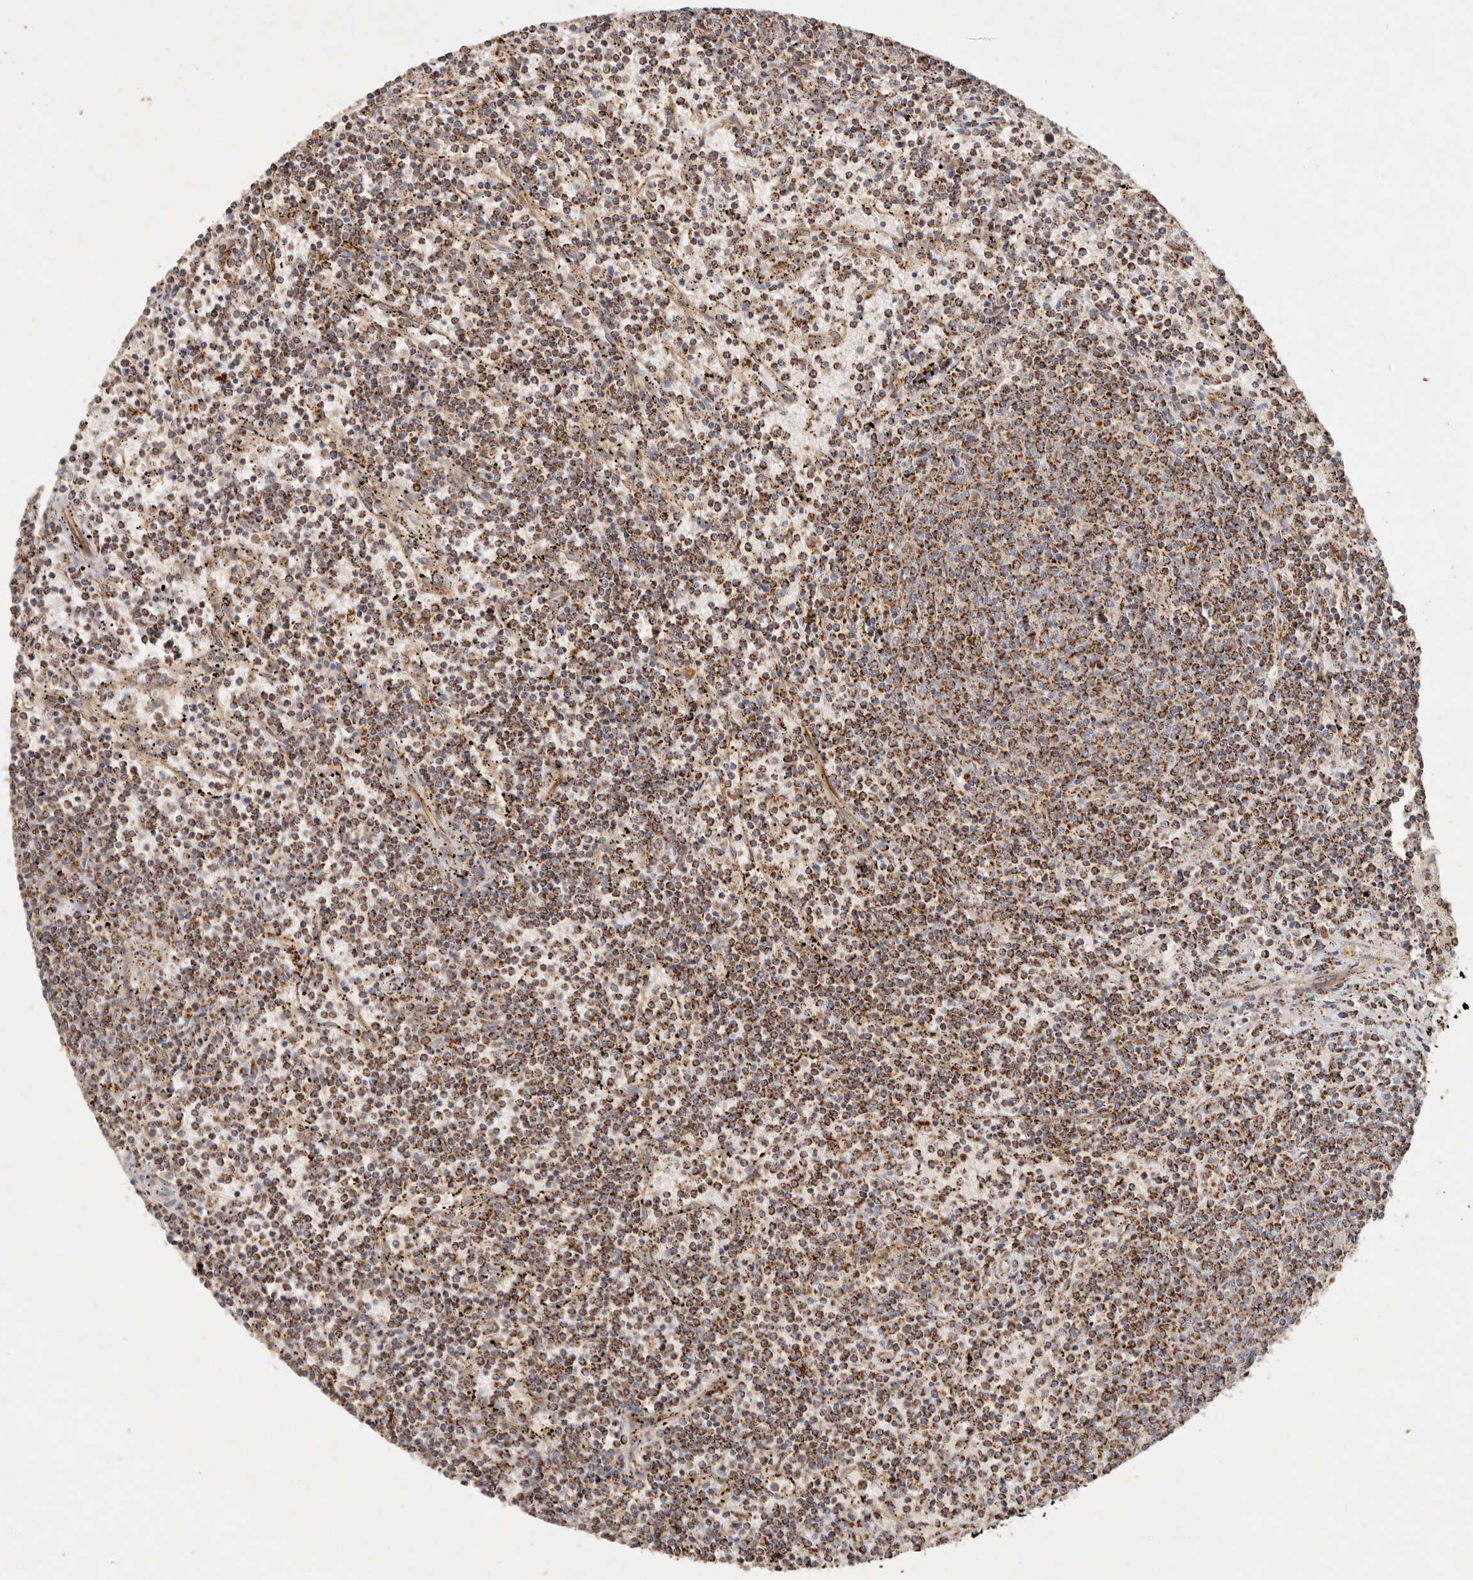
{"staining": {"intensity": "strong", "quantity": ">75%", "location": "cytoplasmic/membranous"}, "tissue": "lymphoma", "cell_type": "Tumor cells", "image_type": "cancer", "snomed": [{"axis": "morphology", "description": "Malignant lymphoma, non-Hodgkin's type, Low grade"}, {"axis": "topography", "description": "Spleen"}], "caption": "Lymphoma was stained to show a protein in brown. There is high levels of strong cytoplasmic/membranous expression in about >75% of tumor cells.", "gene": "ARHGEF10L", "patient": {"sex": "female", "age": 50}}